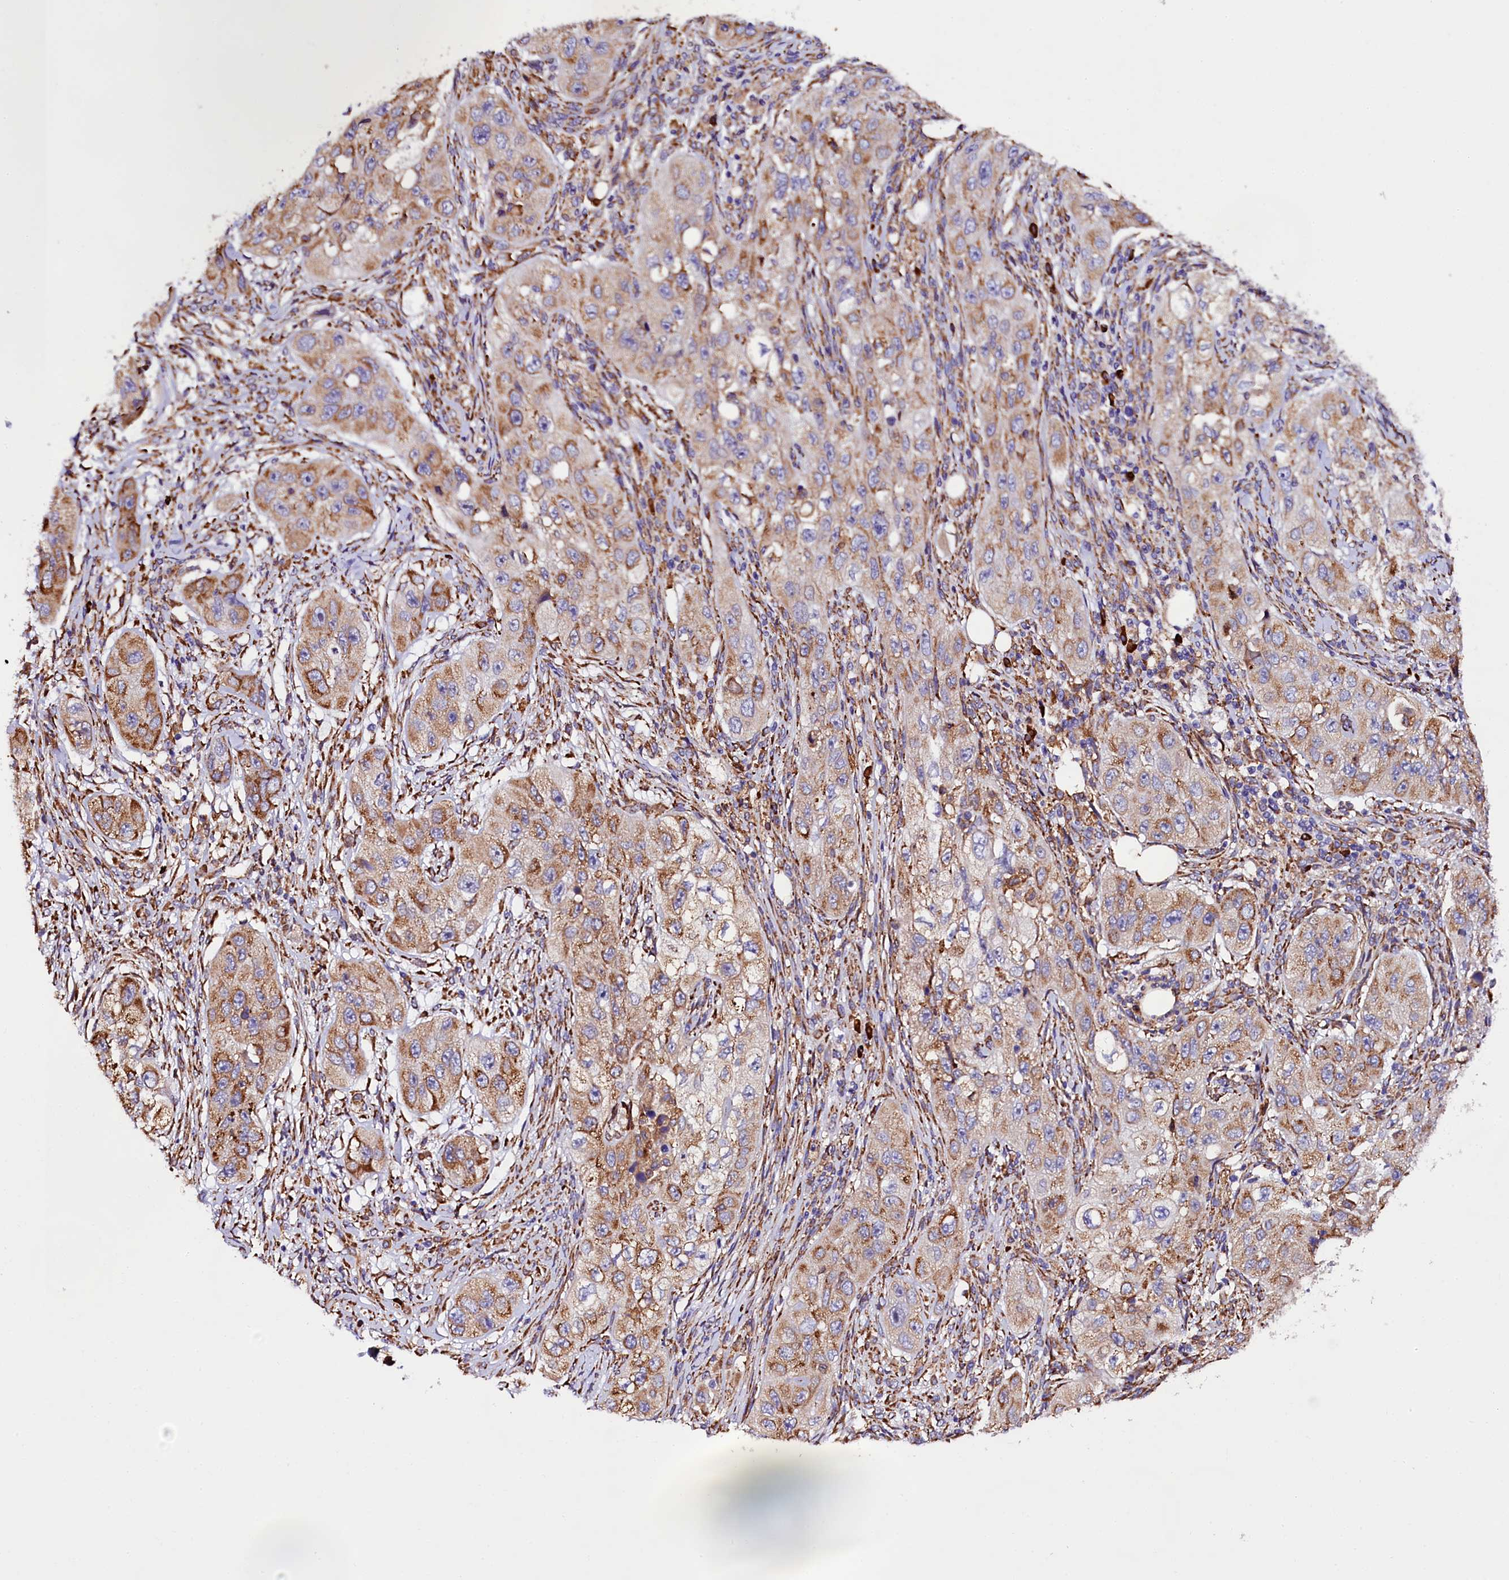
{"staining": {"intensity": "moderate", "quantity": ">75%", "location": "cytoplasmic/membranous"}, "tissue": "skin cancer", "cell_type": "Tumor cells", "image_type": "cancer", "snomed": [{"axis": "morphology", "description": "Squamous cell carcinoma, NOS"}, {"axis": "topography", "description": "Skin"}, {"axis": "topography", "description": "Subcutis"}], "caption": "Human squamous cell carcinoma (skin) stained for a protein (brown) shows moderate cytoplasmic/membranous positive staining in approximately >75% of tumor cells.", "gene": "CAPS2", "patient": {"sex": "male", "age": 73}}